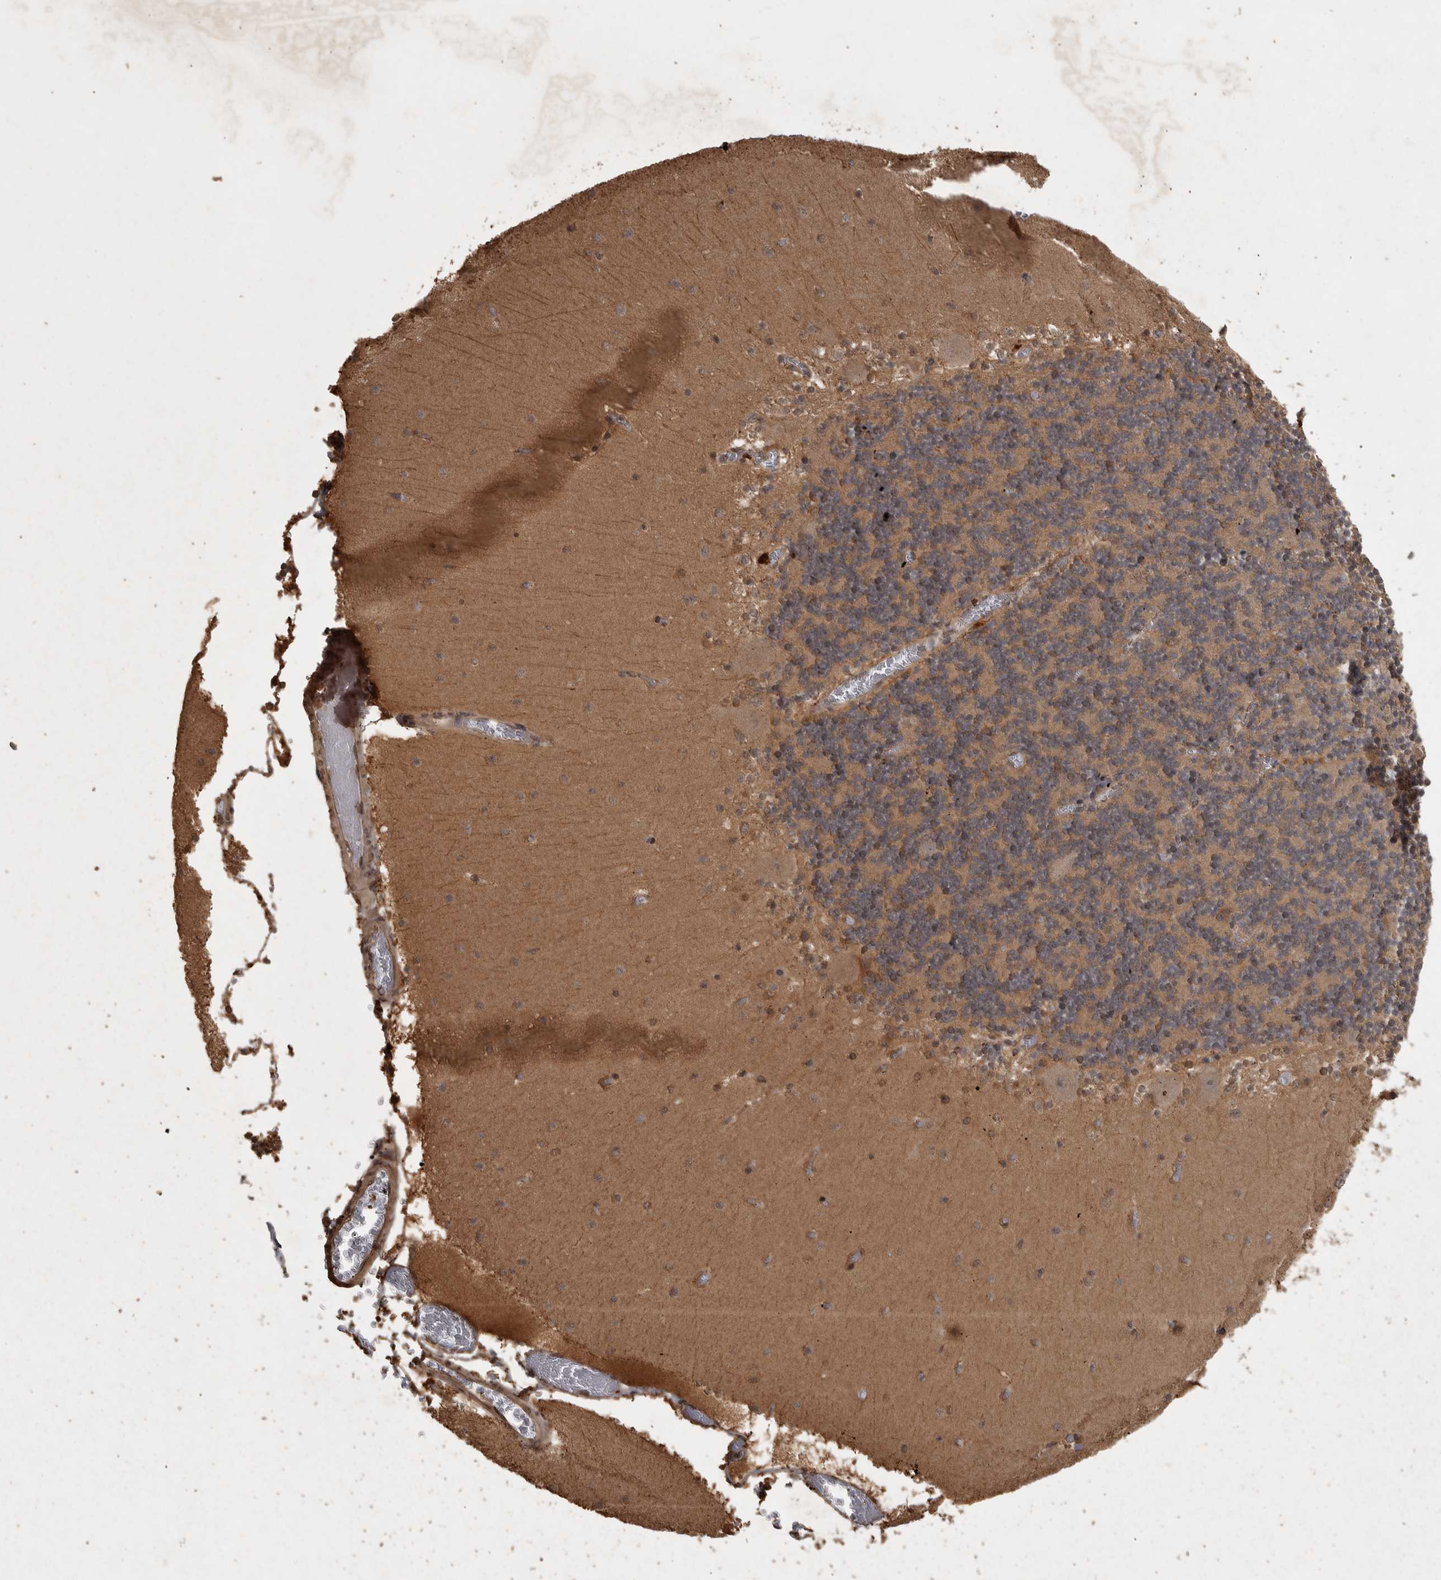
{"staining": {"intensity": "weak", "quantity": "25%-75%", "location": "cytoplasmic/membranous"}, "tissue": "cerebellum", "cell_type": "Cells in granular layer", "image_type": "normal", "snomed": [{"axis": "morphology", "description": "Normal tissue, NOS"}, {"axis": "topography", "description": "Cerebellum"}], "caption": "A brown stain labels weak cytoplasmic/membranous expression of a protein in cells in granular layer of benign human cerebellum. The protein is shown in brown color, while the nuclei are stained blue.", "gene": "ACO1", "patient": {"sex": "female", "age": 28}}